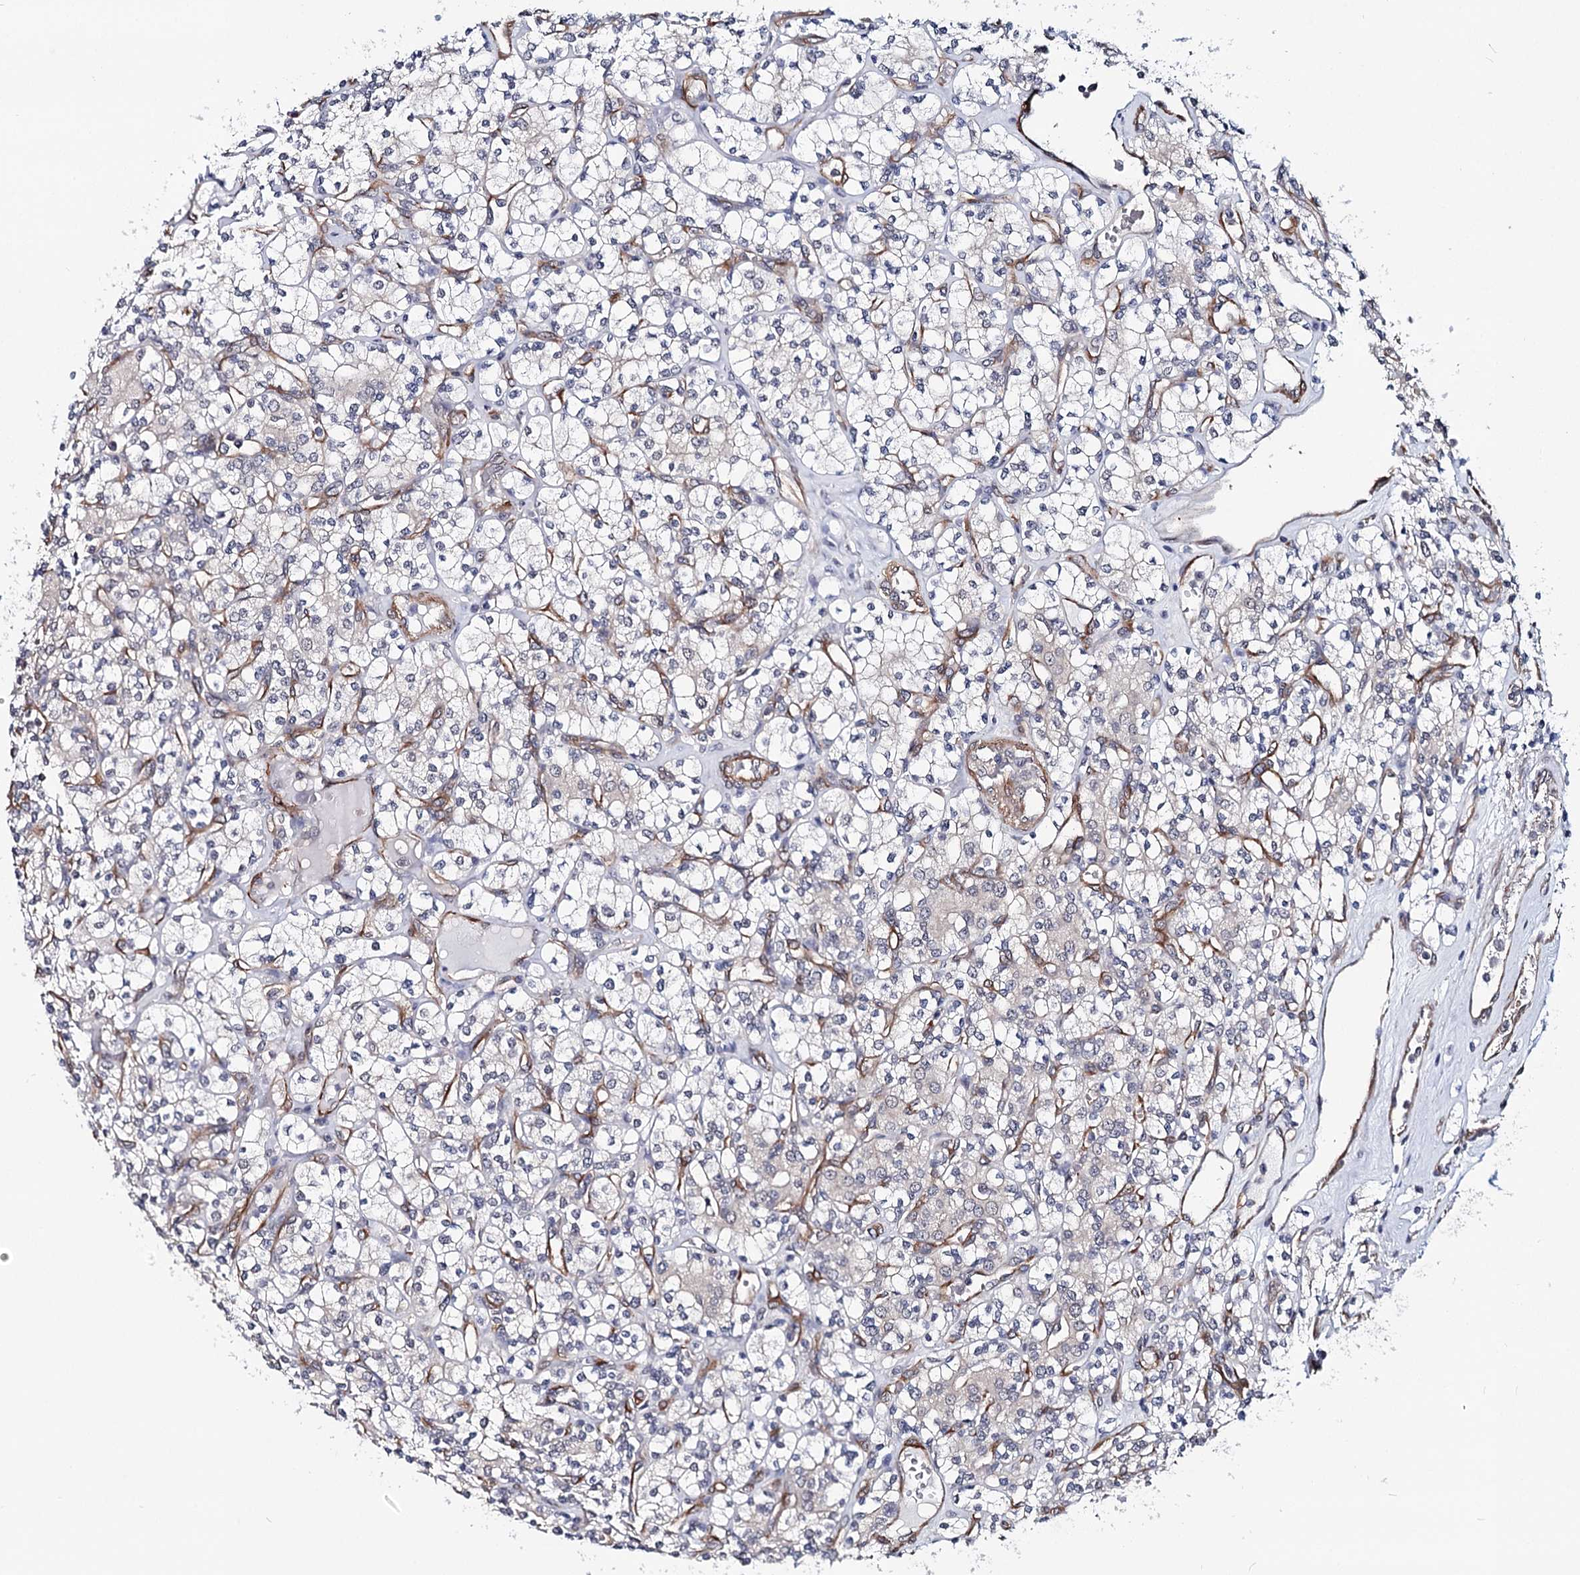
{"staining": {"intensity": "negative", "quantity": "none", "location": "none"}, "tissue": "renal cancer", "cell_type": "Tumor cells", "image_type": "cancer", "snomed": [{"axis": "morphology", "description": "Adenocarcinoma, NOS"}, {"axis": "topography", "description": "Kidney"}], "caption": "IHC image of human renal cancer stained for a protein (brown), which displays no positivity in tumor cells.", "gene": "PPP2R5B", "patient": {"sex": "male", "age": 77}}